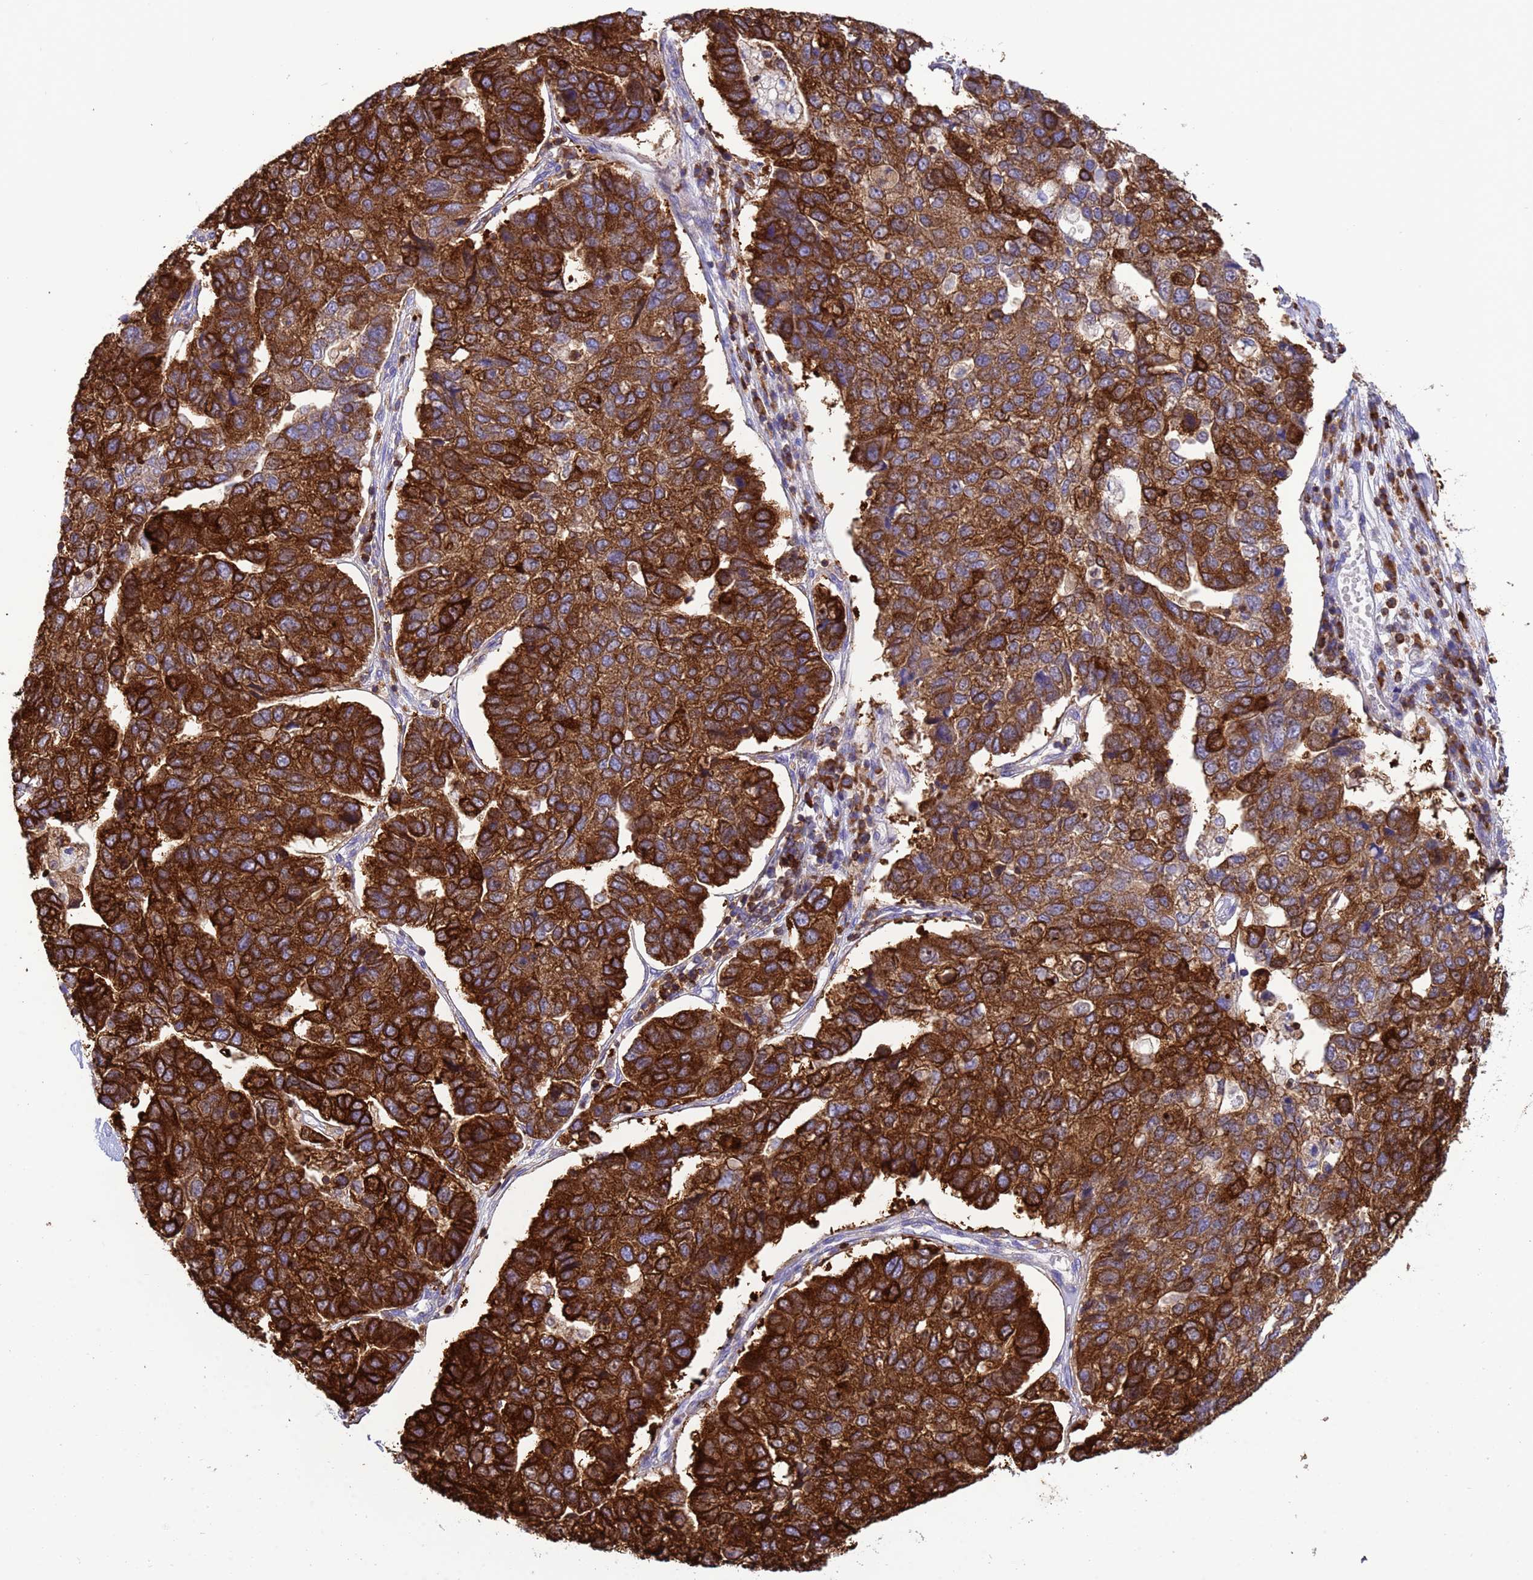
{"staining": {"intensity": "strong", "quantity": ">75%", "location": "cytoplasmic/membranous"}, "tissue": "pancreatic cancer", "cell_type": "Tumor cells", "image_type": "cancer", "snomed": [{"axis": "morphology", "description": "Adenocarcinoma, NOS"}, {"axis": "topography", "description": "Pancreas"}], "caption": "Tumor cells demonstrate high levels of strong cytoplasmic/membranous expression in approximately >75% of cells in pancreatic cancer (adenocarcinoma).", "gene": "EZR", "patient": {"sex": "female", "age": 61}}